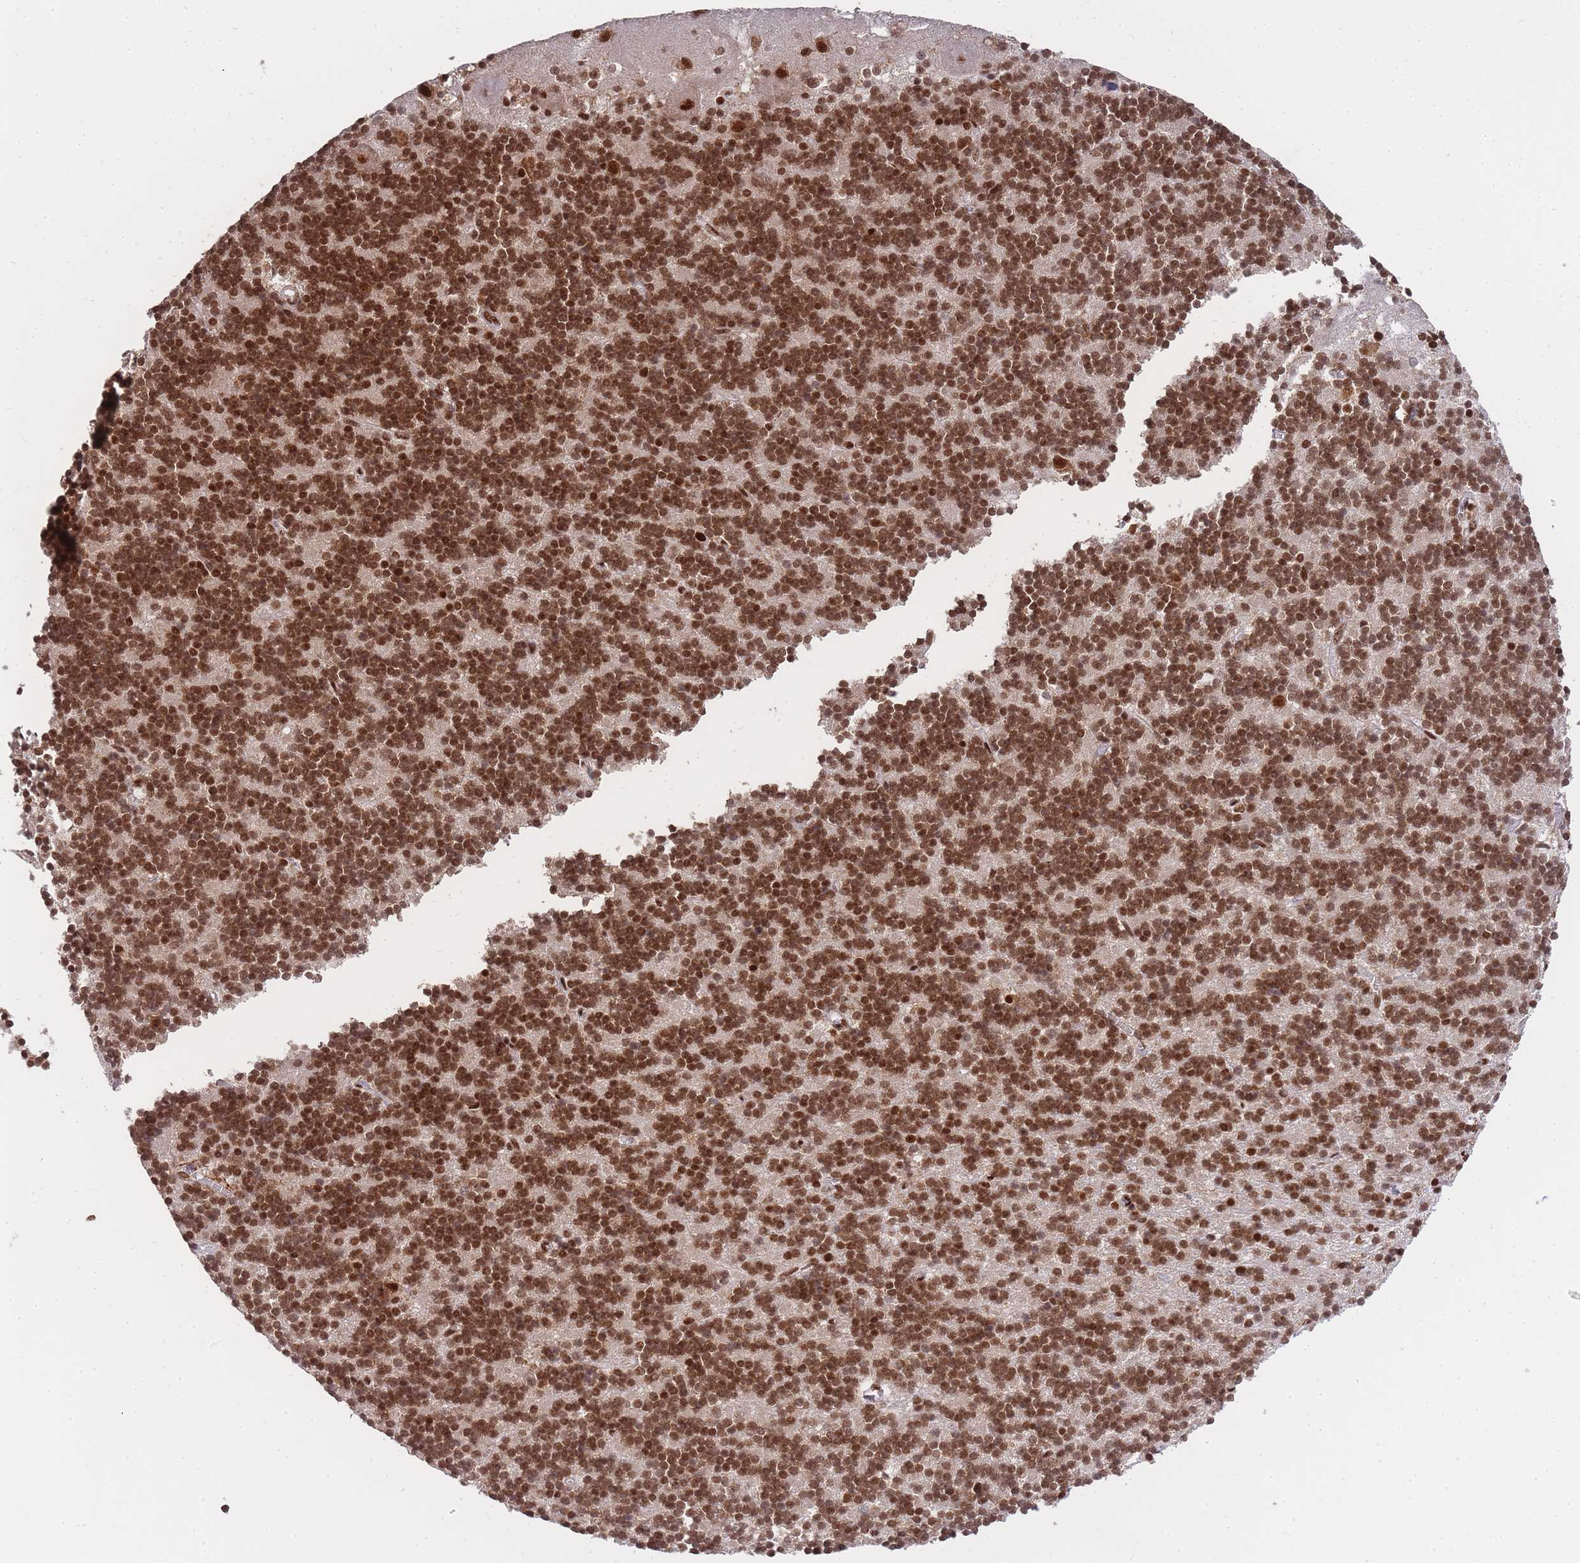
{"staining": {"intensity": "strong", "quantity": ">75%", "location": "nuclear"}, "tissue": "cerebellum", "cell_type": "Cells in granular layer", "image_type": "normal", "snomed": [{"axis": "morphology", "description": "Normal tissue, NOS"}, {"axis": "topography", "description": "Cerebellum"}], "caption": "A photomicrograph showing strong nuclear positivity in about >75% of cells in granular layer in unremarkable cerebellum, as visualized by brown immunohistochemical staining.", "gene": "PRKDC", "patient": {"sex": "male", "age": 54}}